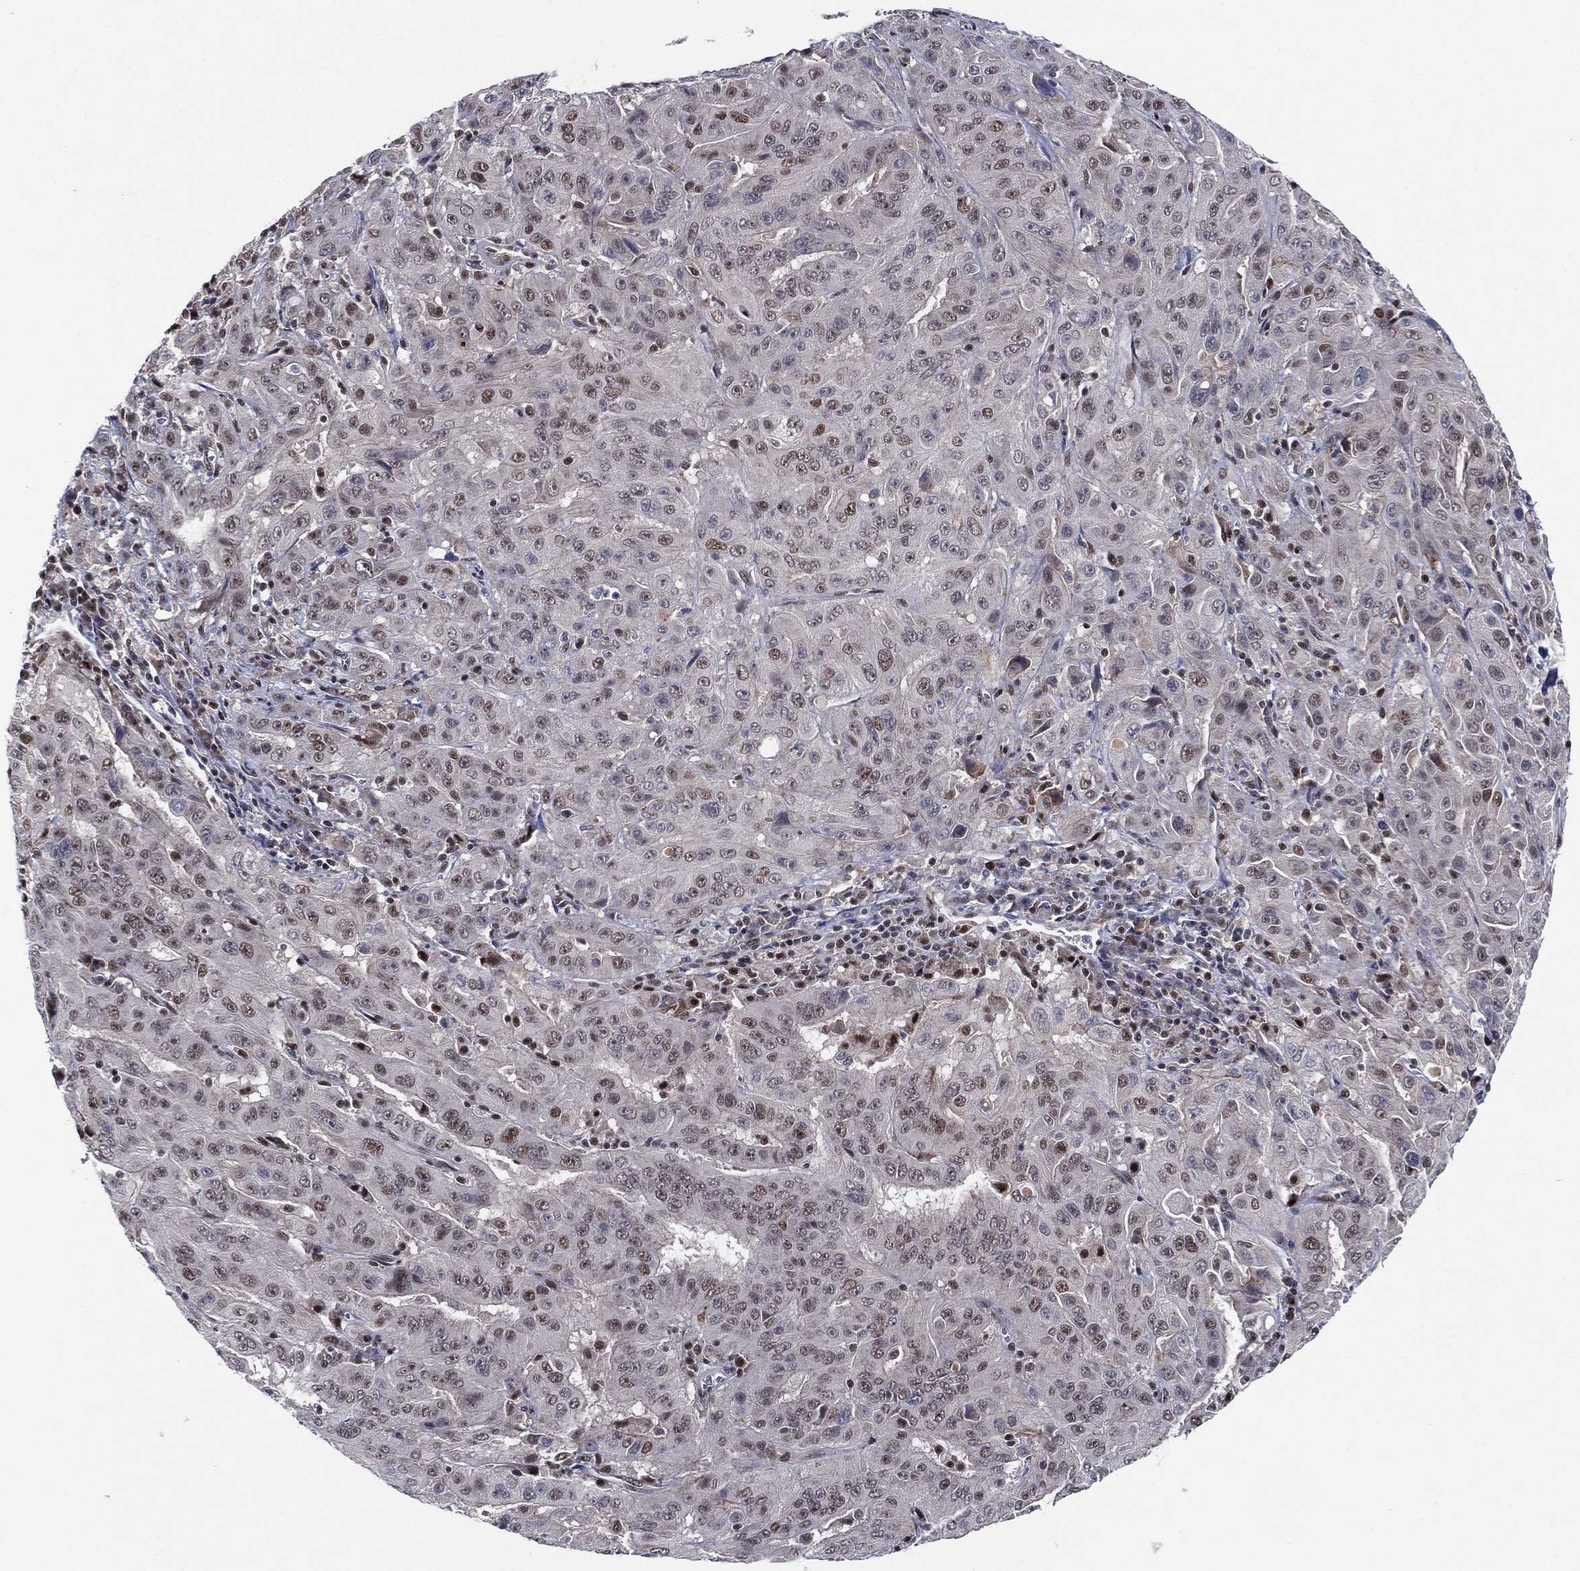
{"staining": {"intensity": "weak", "quantity": "<25%", "location": "nuclear"}, "tissue": "pancreatic cancer", "cell_type": "Tumor cells", "image_type": "cancer", "snomed": [{"axis": "morphology", "description": "Adenocarcinoma, NOS"}, {"axis": "topography", "description": "Pancreas"}], "caption": "This is an immunohistochemistry histopathology image of adenocarcinoma (pancreatic). There is no expression in tumor cells.", "gene": "DGCR8", "patient": {"sex": "male", "age": 63}}